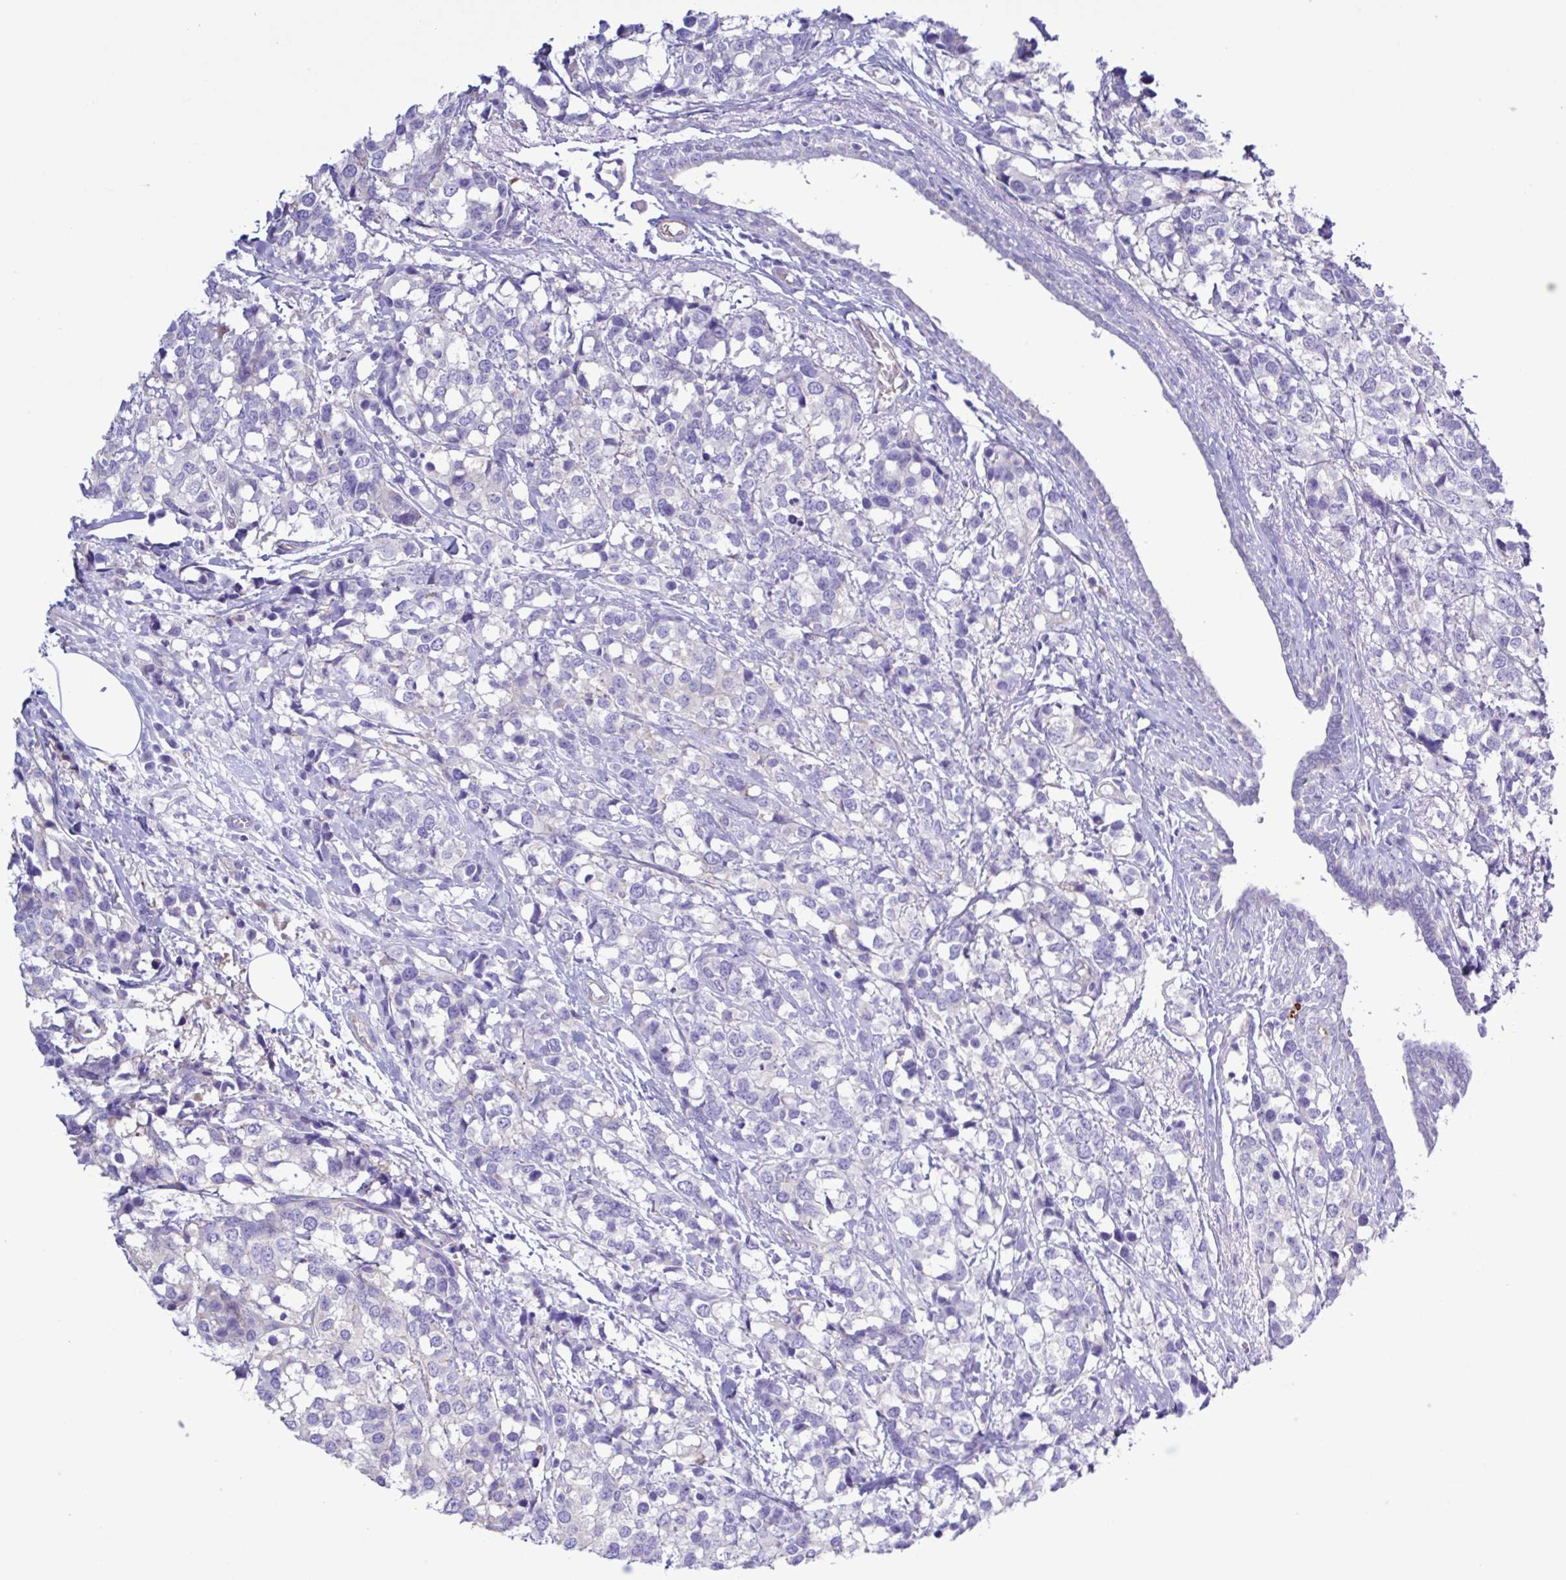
{"staining": {"intensity": "negative", "quantity": "none", "location": "none"}, "tissue": "breast cancer", "cell_type": "Tumor cells", "image_type": "cancer", "snomed": [{"axis": "morphology", "description": "Lobular carcinoma"}, {"axis": "topography", "description": "Breast"}], "caption": "This is an immunohistochemistry (IHC) micrograph of lobular carcinoma (breast). There is no staining in tumor cells.", "gene": "CYP11A1", "patient": {"sex": "female", "age": 59}}